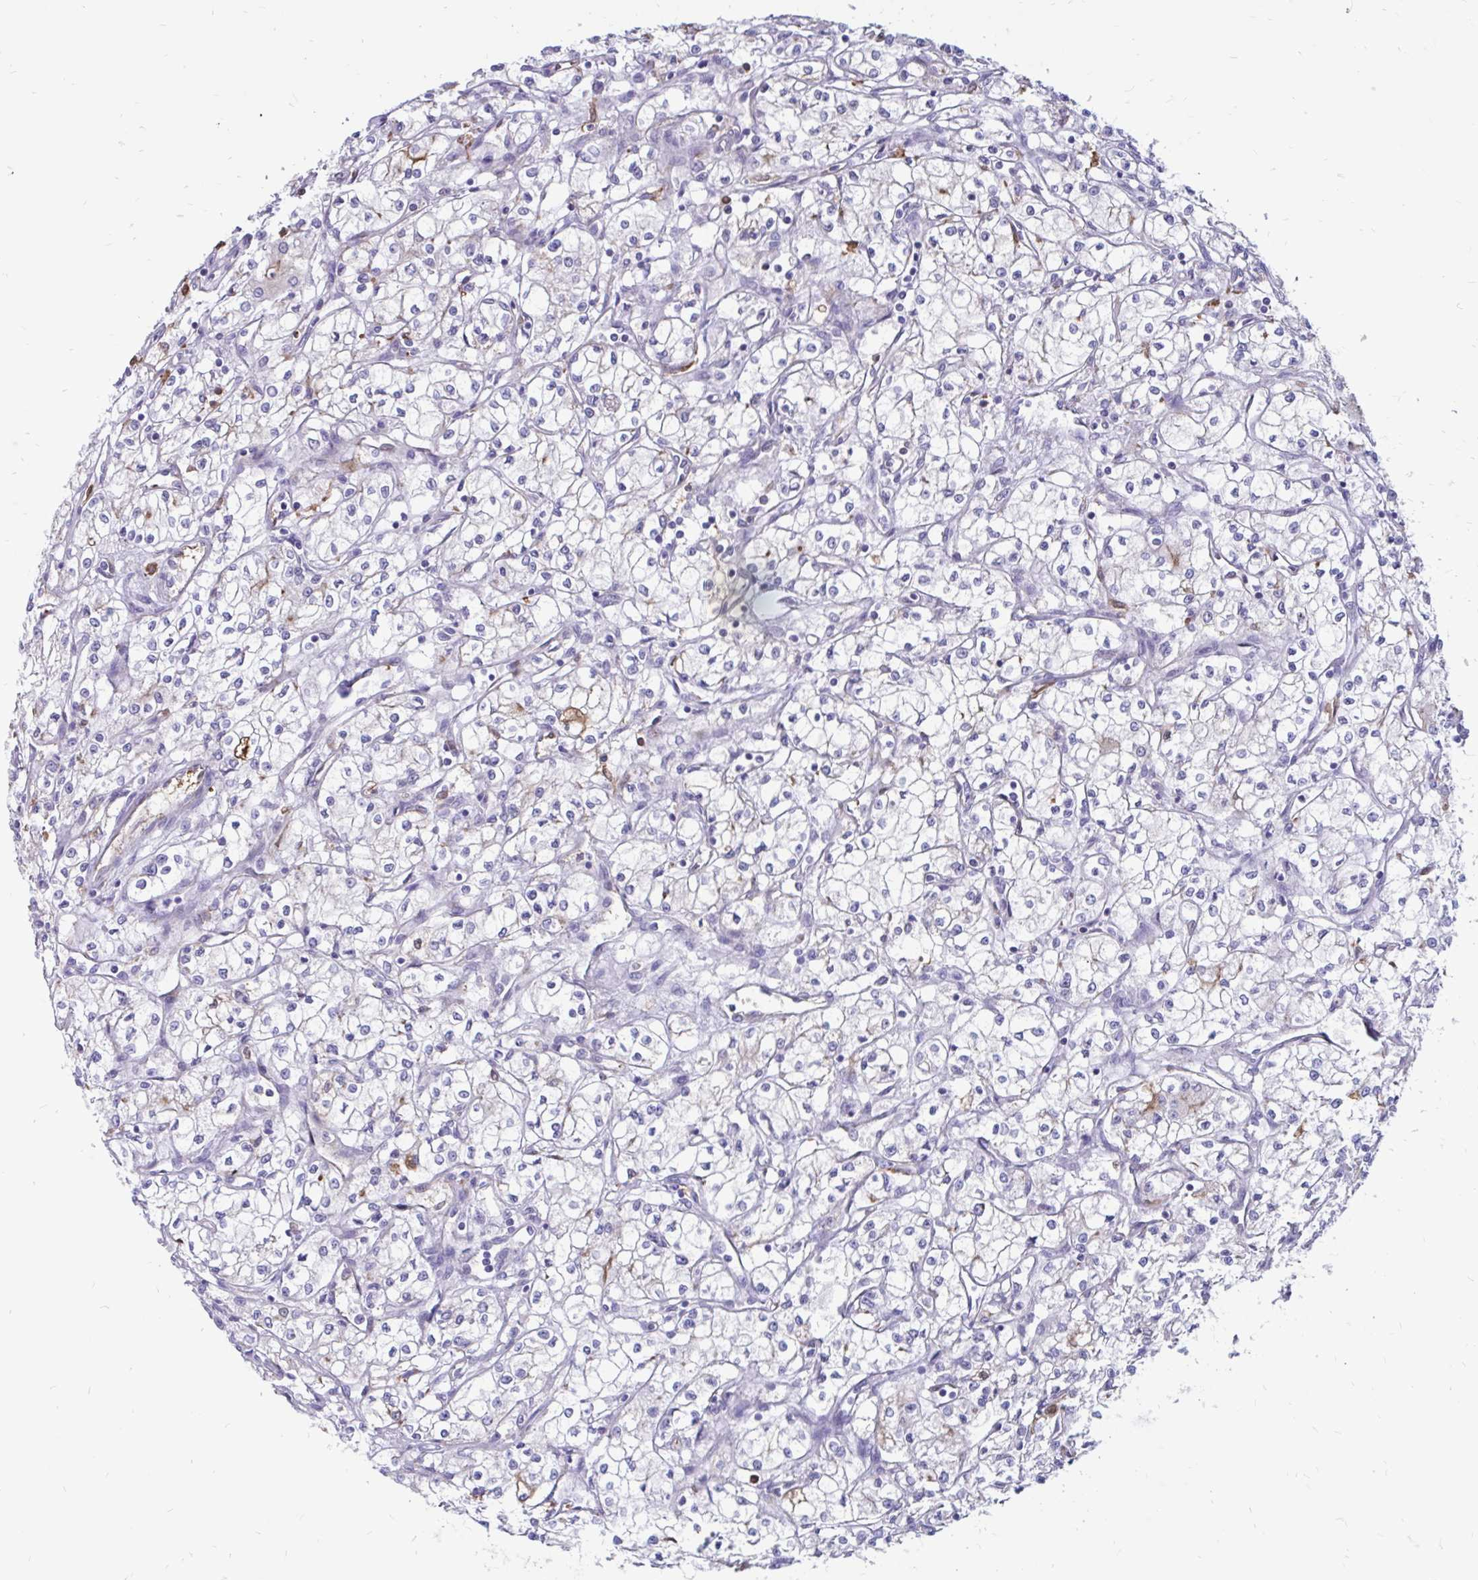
{"staining": {"intensity": "negative", "quantity": "none", "location": "none"}, "tissue": "renal cancer", "cell_type": "Tumor cells", "image_type": "cancer", "snomed": [{"axis": "morphology", "description": "Adenocarcinoma, NOS"}, {"axis": "topography", "description": "Kidney"}], "caption": "Renal adenocarcinoma was stained to show a protein in brown. There is no significant positivity in tumor cells. Nuclei are stained in blue.", "gene": "IGSF5", "patient": {"sex": "male", "age": 59}}